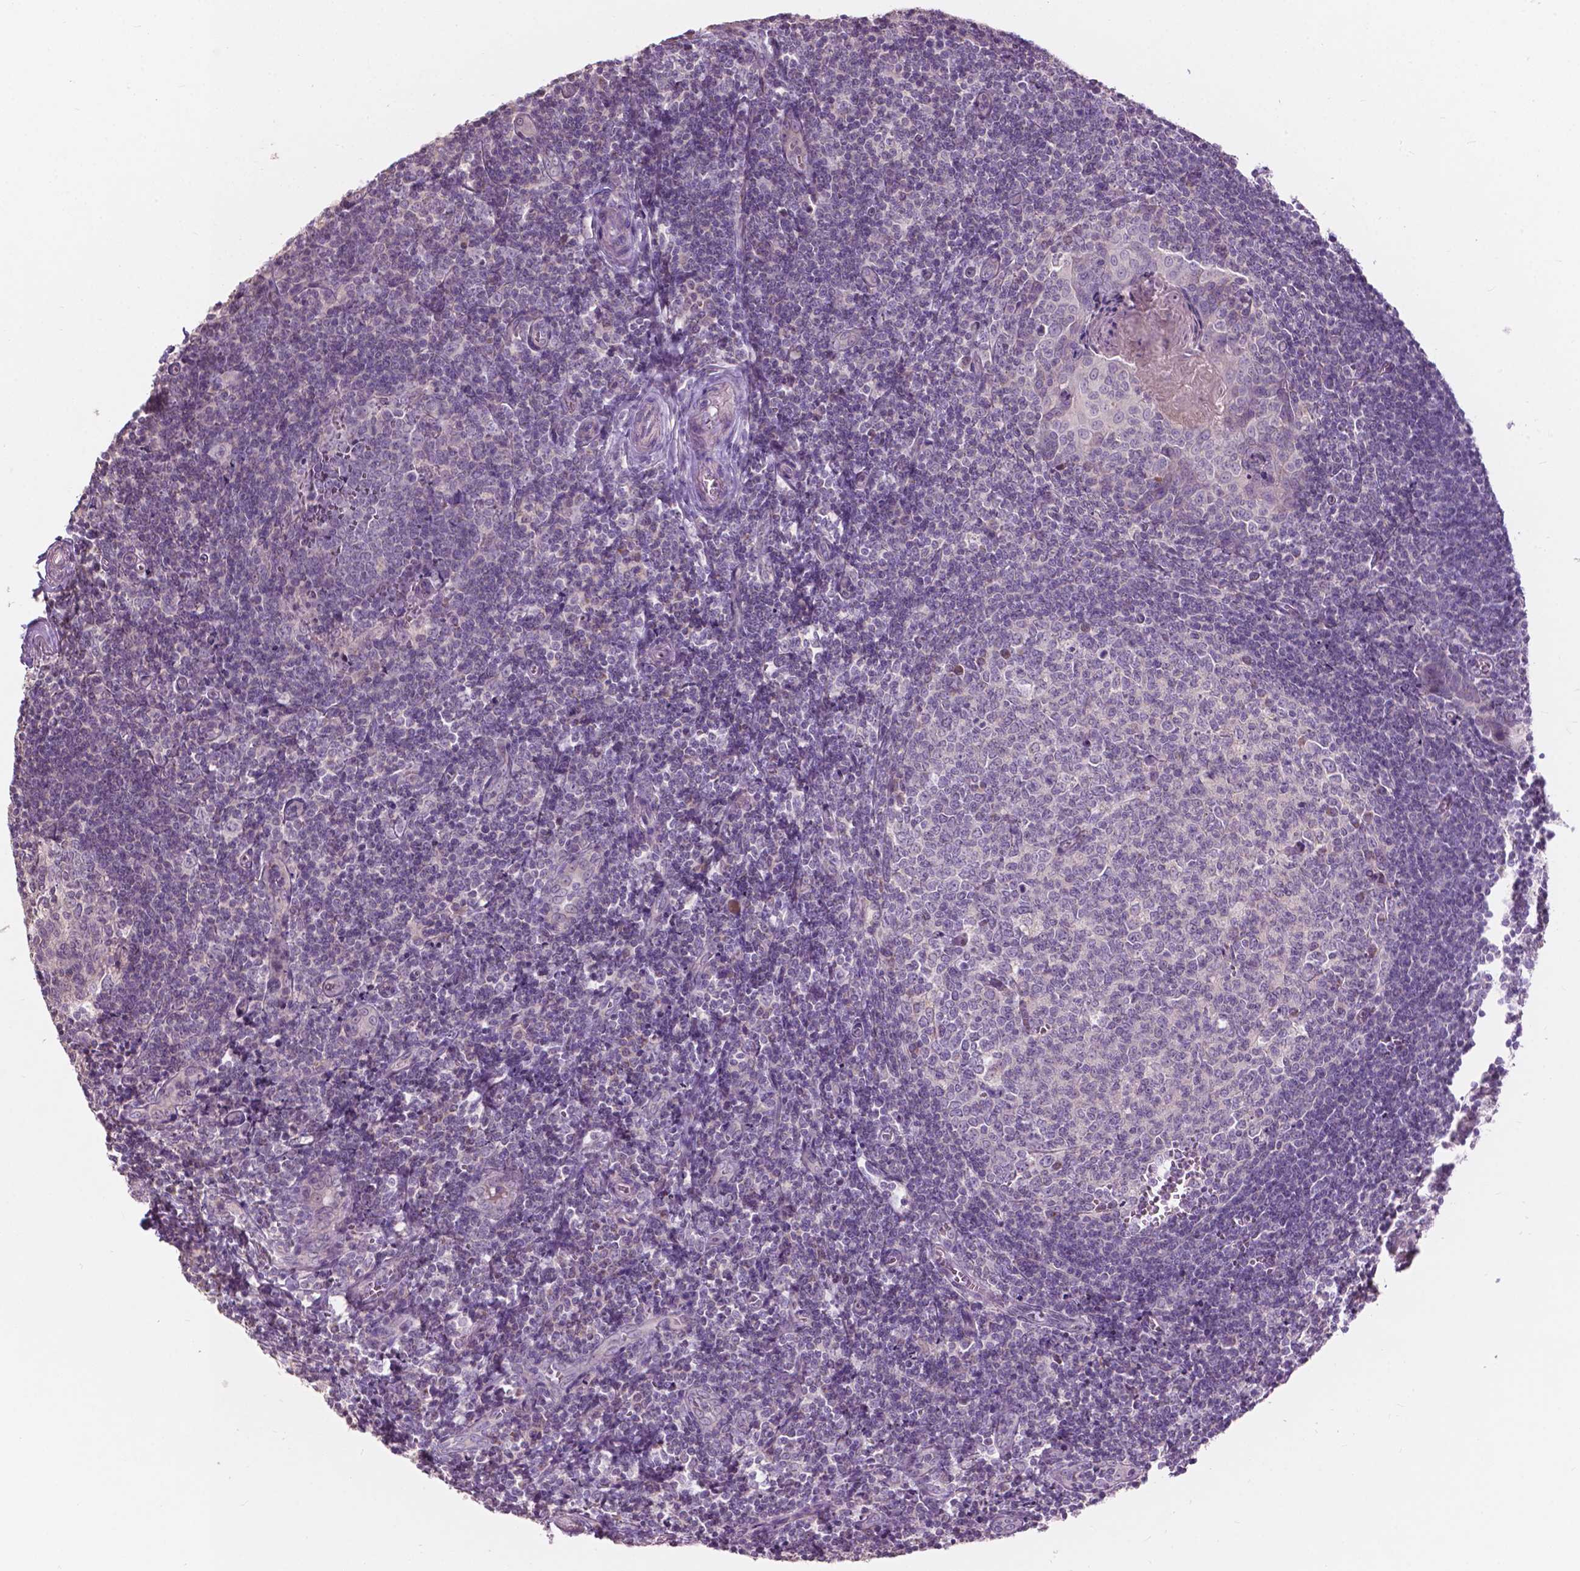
{"staining": {"intensity": "negative", "quantity": "none", "location": "none"}, "tissue": "tonsil", "cell_type": "Germinal center cells", "image_type": "normal", "snomed": [{"axis": "morphology", "description": "Normal tissue, NOS"}, {"axis": "morphology", "description": "Inflammation, NOS"}, {"axis": "topography", "description": "Tonsil"}], "caption": "Micrograph shows no significant protein positivity in germinal center cells of unremarkable tonsil. (DAB (3,3'-diaminobenzidine) immunohistochemistry with hematoxylin counter stain).", "gene": "NDUFS1", "patient": {"sex": "female", "age": 31}}